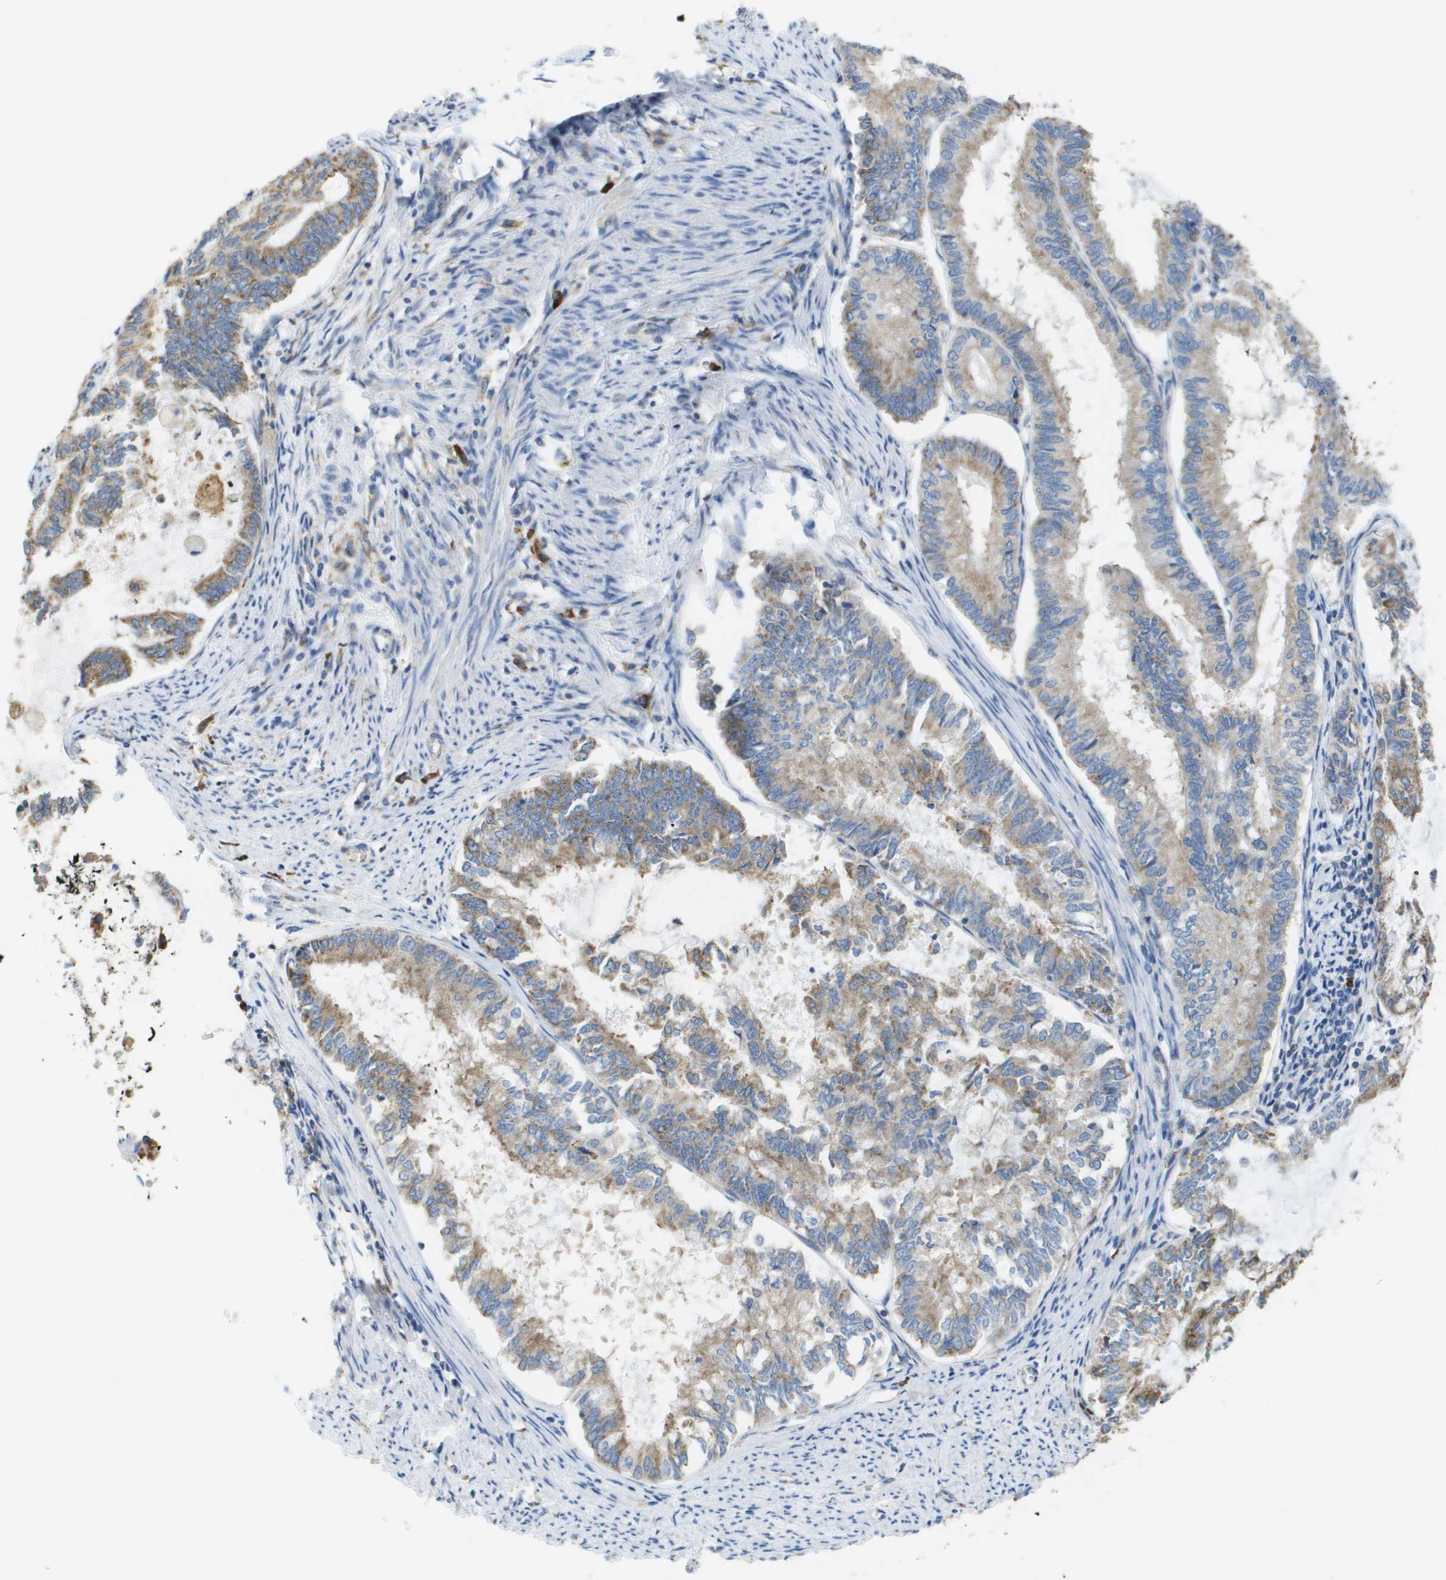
{"staining": {"intensity": "weak", "quantity": ">75%", "location": "cytoplasmic/membranous"}, "tissue": "endometrial cancer", "cell_type": "Tumor cells", "image_type": "cancer", "snomed": [{"axis": "morphology", "description": "Adenocarcinoma, NOS"}, {"axis": "topography", "description": "Endometrium"}], "caption": "A photomicrograph of endometrial adenocarcinoma stained for a protein exhibits weak cytoplasmic/membranous brown staining in tumor cells.", "gene": "SDR42E1", "patient": {"sex": "female", "age": 86}}